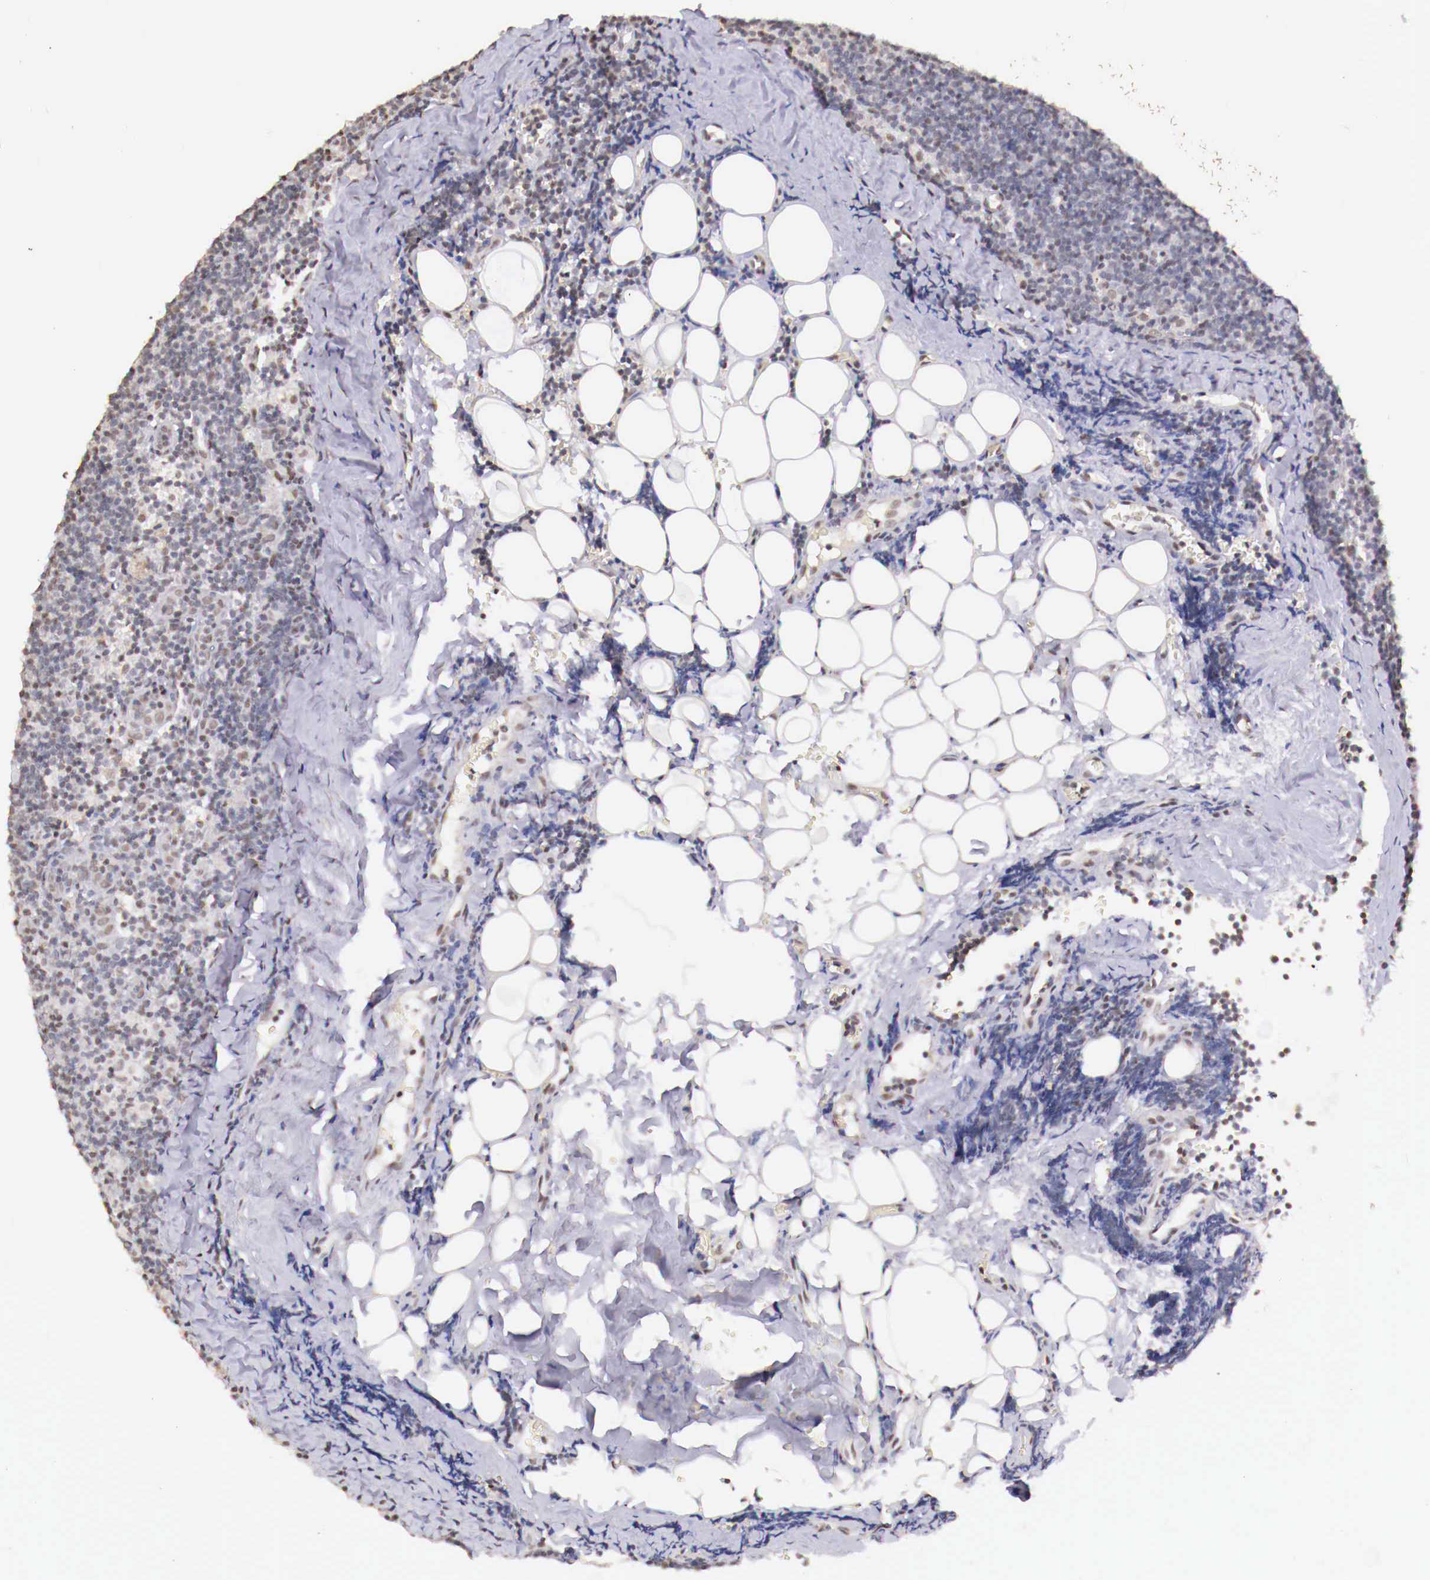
{"staining": {"intensity": "negative", "quantity": "none", "location": "none"}, "tissue": "lymphoma", "cell_type": "Tumor cells", "image_type": "cancer", "snomed": [{"axis": "morphology", "description": "Malignant lymphoma, non-Hodgkin's type, Low grade"}, {"axis": "topography", "description": "Lymph node"}], "caption": "Protein analysis of low-grade malignant lymphoma, non-Hodgkin's type exhibits no significant positivity in tumor cells.", "gene": "SP1", "patient": {"sex": "male", "age": 57}}